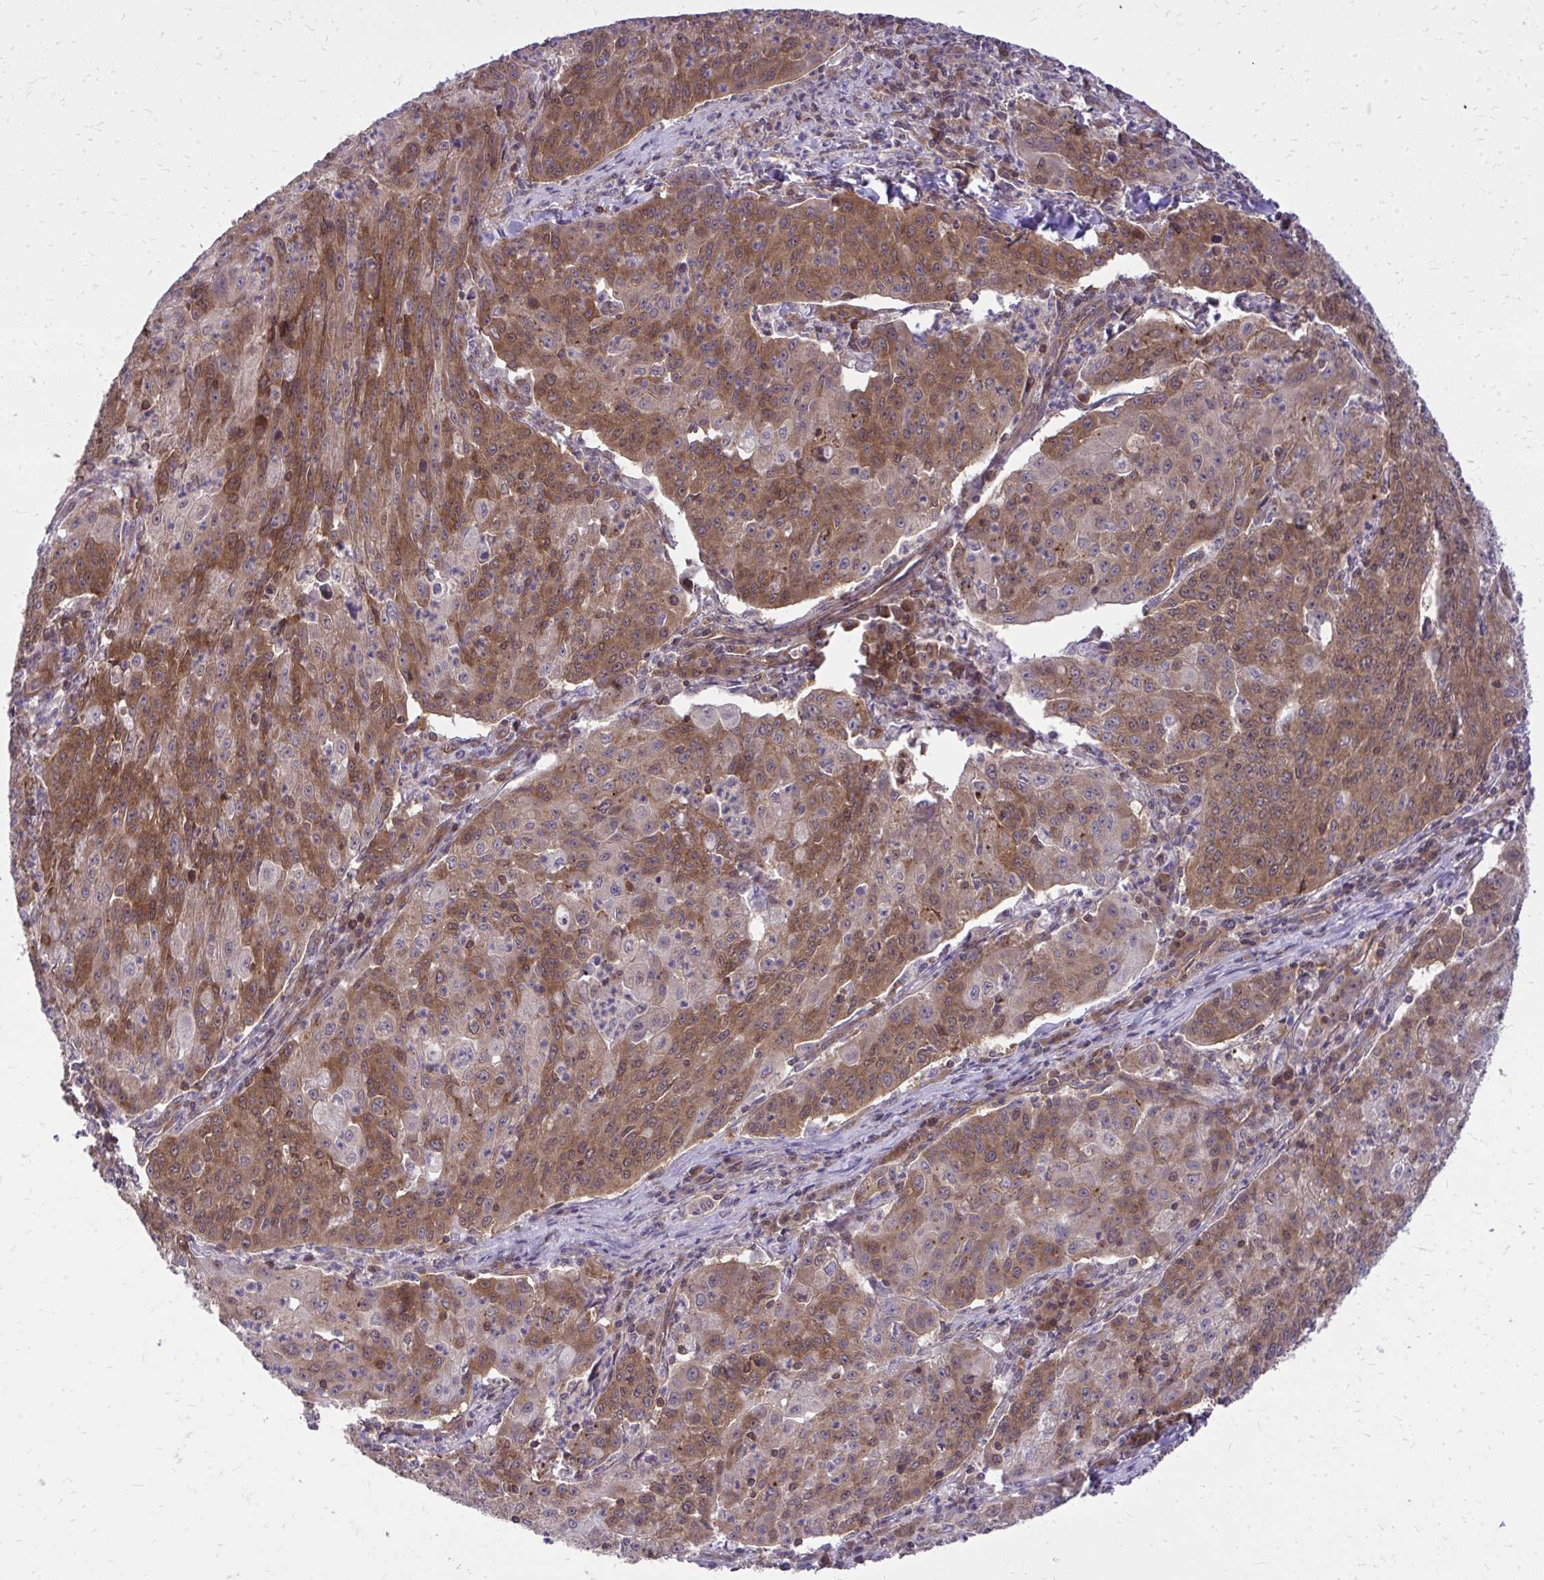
{"staining": {"intensity": "moderate", "quantity": ">75%", "location": "cytoplasmic/membranous"}, "tissue": "lung cancer", "cell_type": "Tumor cells", "image_type": "cancer", "snomed": [{"axis": "morphology", "description": "Squamous cell carcinoma, NOS"}, {"axis": "morphology", "description": "Squamous cell carcinoma, metastatic, NOS"}, {"axis": "topography", "description": "Bronchus"}, {"axis": "topography", "description": "Lung"}], "caption": "This is an image of immunohistochemistry staining of lung cancer, which shows moderate positivity in the cytoplasmic/membranous of tumor cells.", "gene": "PPP5C", "patient": {"sex": "male", "age": 62}}